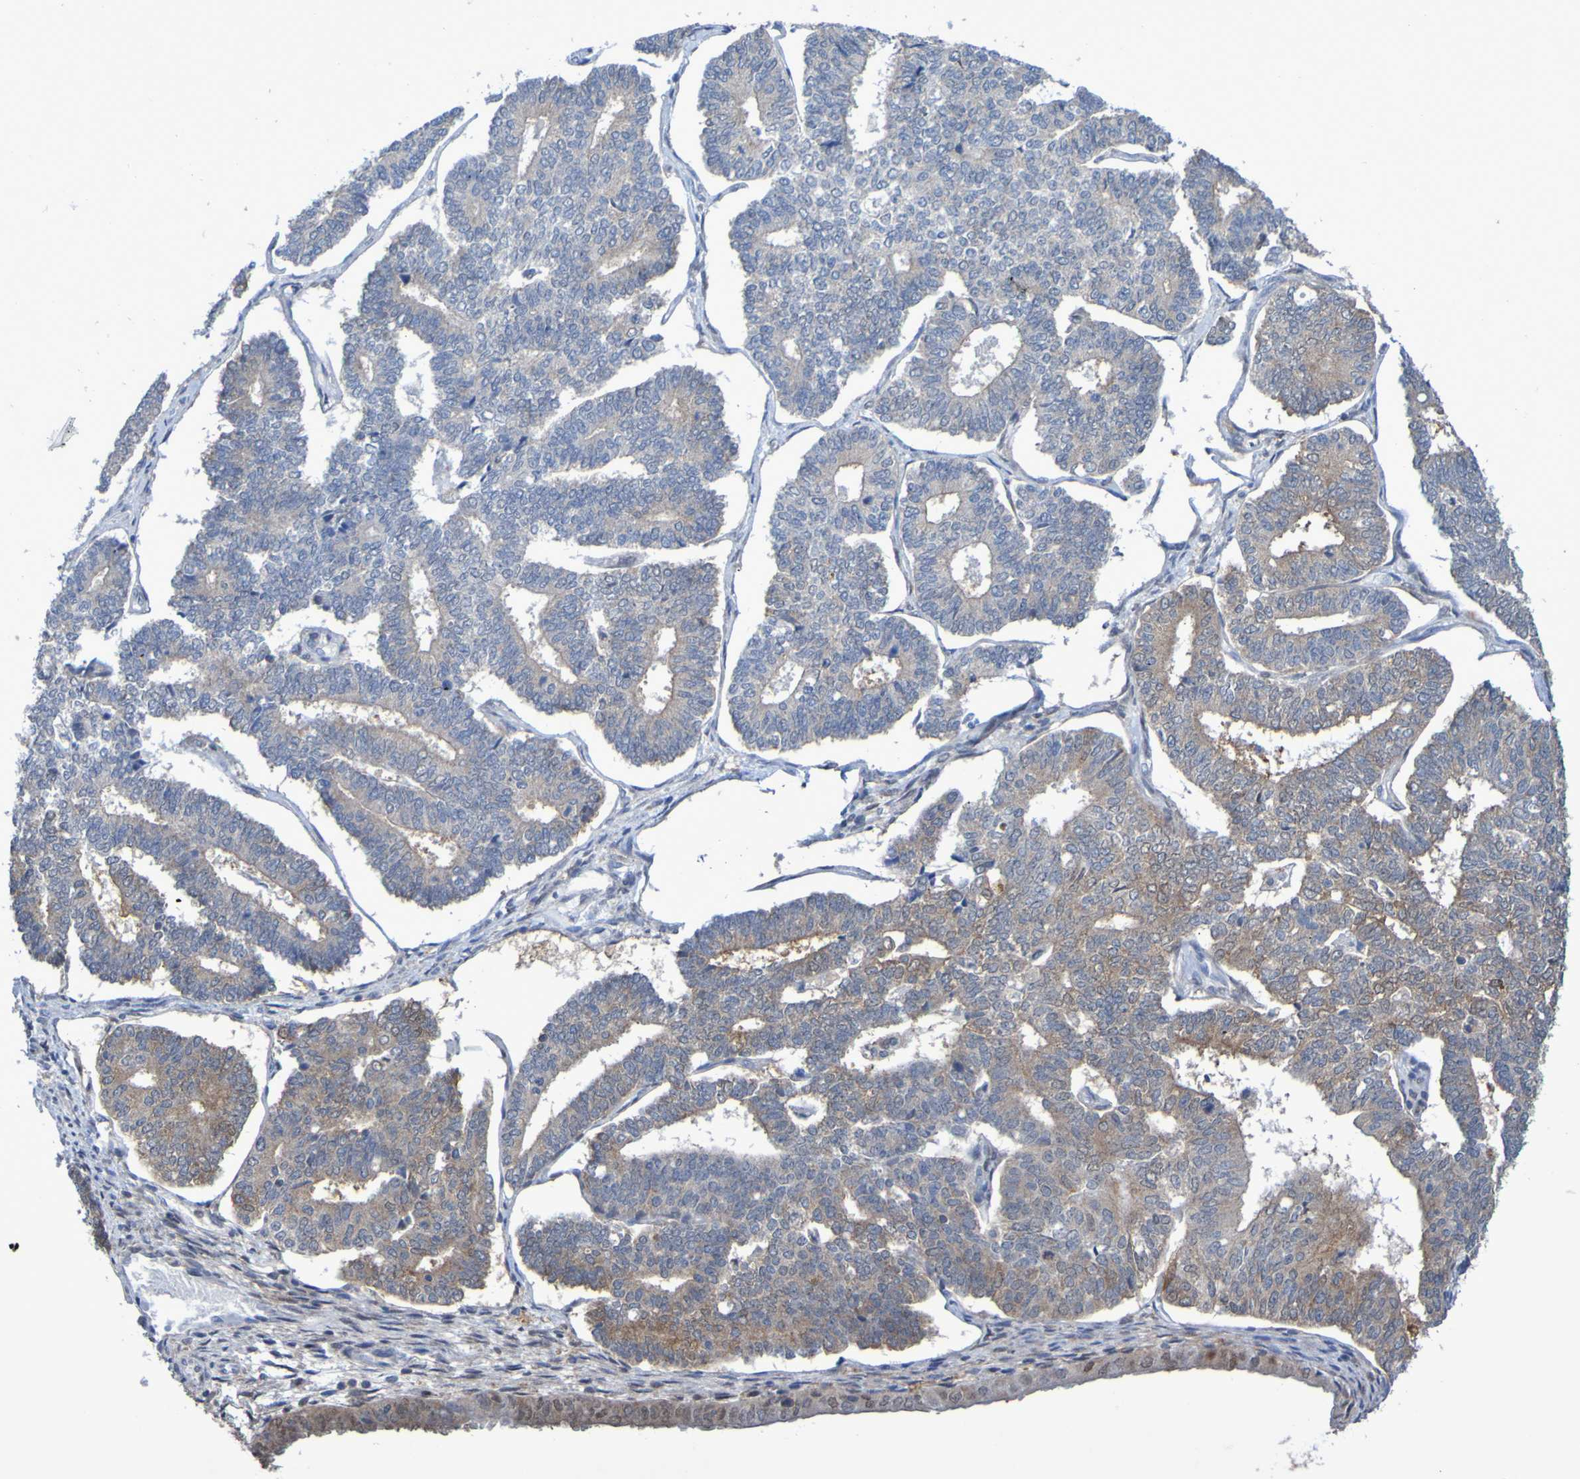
{"staining": {"intensity": "moderate", "quantity": "25%-75%", "location": "cytoplasmic/membranous"}, "tissue": "endometrial cancer", "cell_type": "Tumor cells", "image_type": "cancer", "snomed": [{"axis": "morphology", "description": "Adenocarcinoma, NOS"}, {"axis": "topography", "description": "Endometrium"}], "caption": "Moderate cytoplasmic/membranous staining is identified in approximately 25%-75% of tumor cells in endometrial adenocarcinoma.", "gene": "ATIC", "patient": {"sex": "female", "age": 70}}